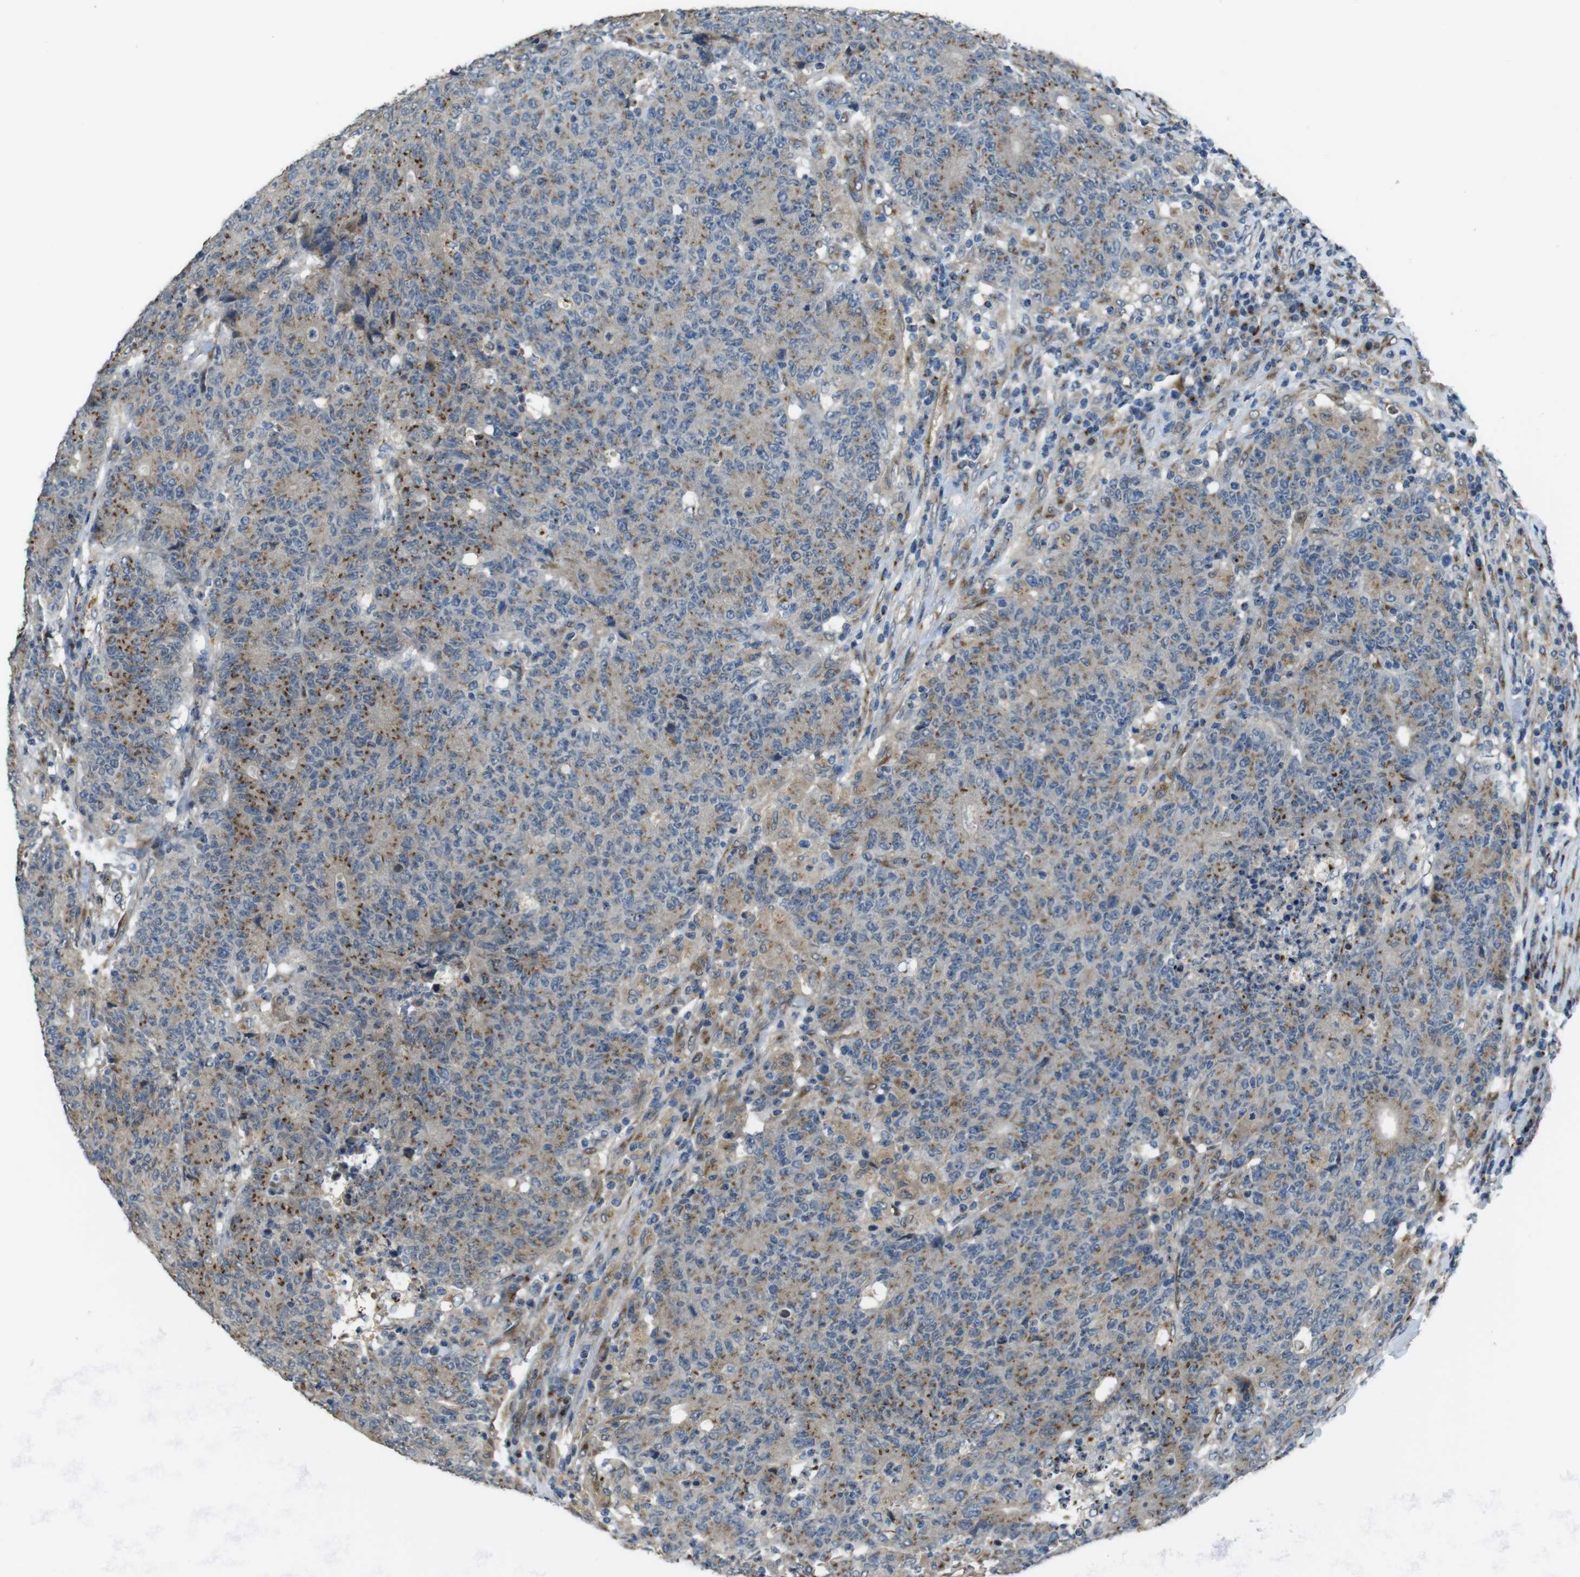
{"staining": {"intensity": "moderate", "quantity": ">75%", "location": "cytoplasmic/membranous"}, "tissue": "colorectal cancer", "cell_type": "Tumor cells", "image_type": "cancer", "snomed": [{"axis": "morphology", "description": "Normal tissue, NOS"}, {"axis": "morphology", "description": "Adenocarcinoma, NOS"}, {"axis": "topography", "description": "Colon"}], "caption": "Moderate cytoplasmic/membranous protein expression is seen in about >75% of tumor cells in adenocarcinoma (colorectal).", "gene": "RAB6A", "patient": {"sex": "female", "age": 75}}